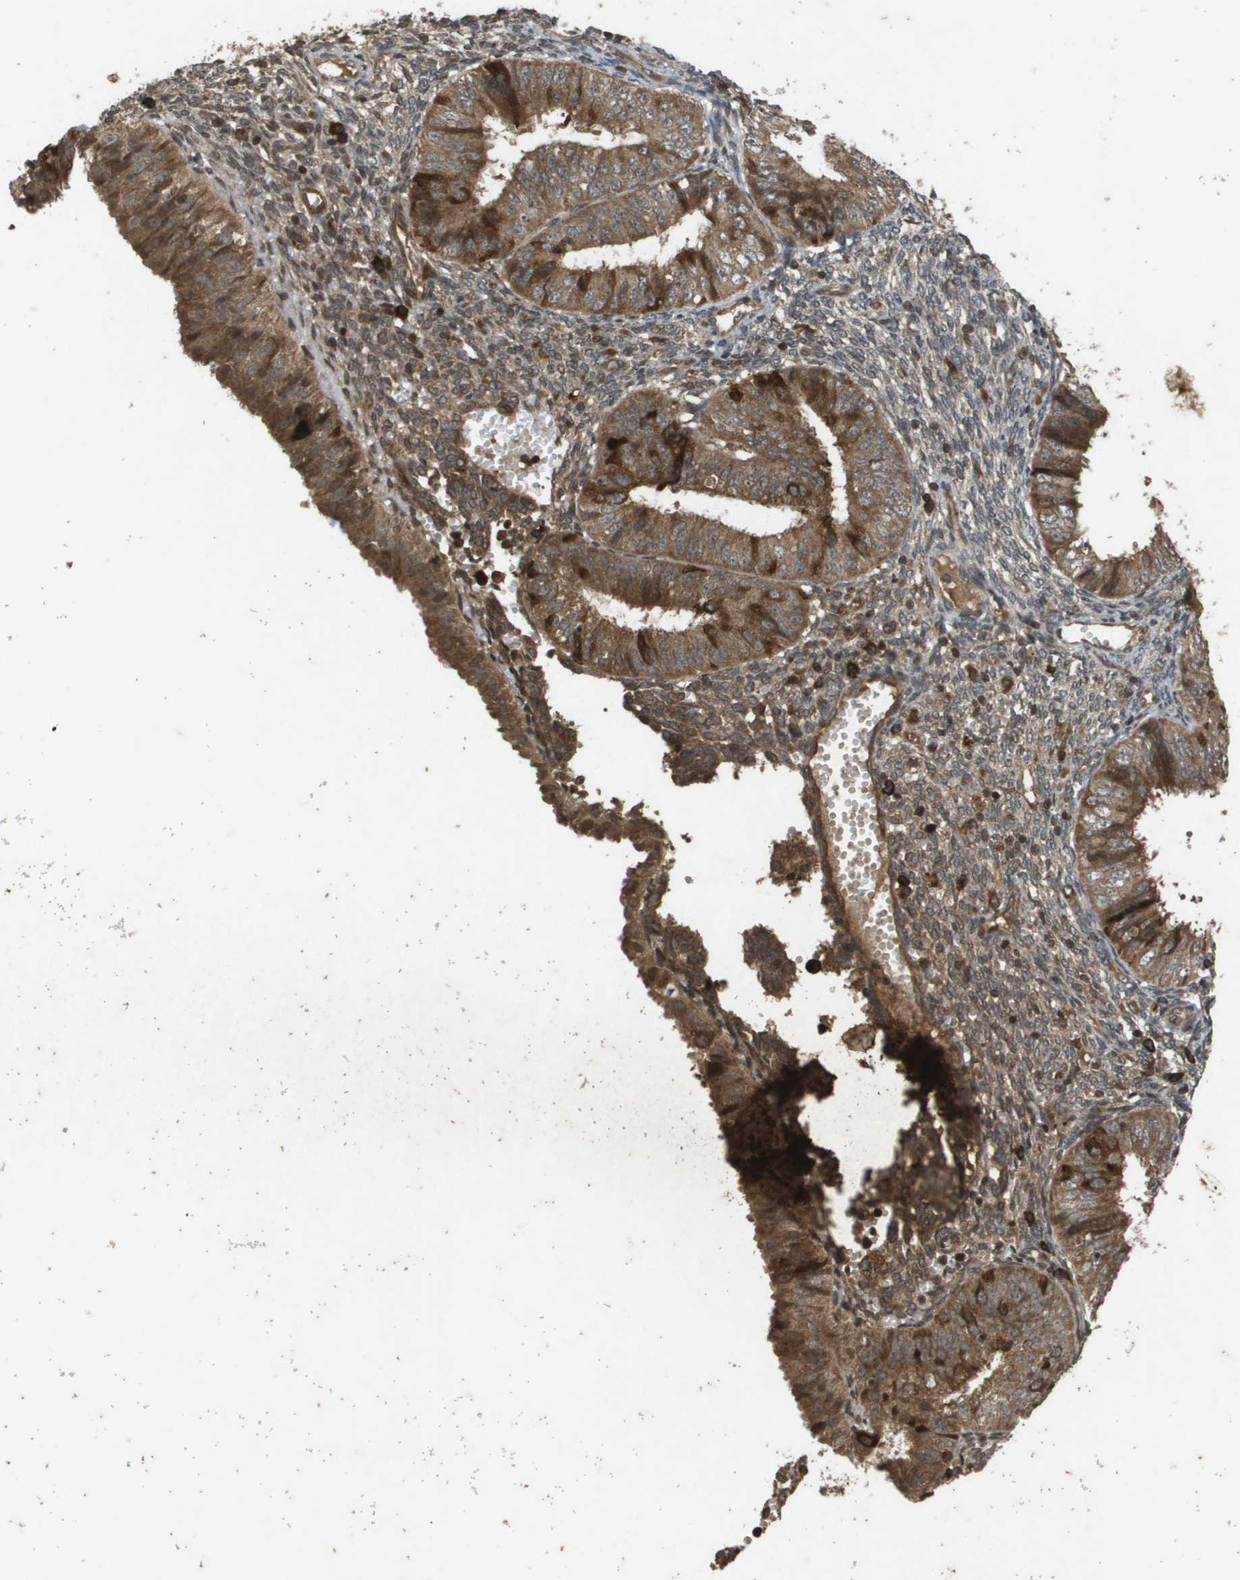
{"staining": {"intensity": "strong", "quantity": "25%-75%", "location": "cytoplasmic/membranous"}, "tissue": "endometrial cancer", "cell_type": "Tumor cells", "image_type": "cancer", "snomed": [{"axis": "morphology", "description": "Normal tissue, NOS"}, {"axis": "morphology", "description": "Adenocarcinoma, NOS"}, {"axis": "topography", "description": "Endometrium"}], "caption": "This is a micrograph of IHC staining of endometrial cancer (adenocarcinoma), which shows strong expression in the cytoplasmic/membranous of tumor cells.", "gene": "KIF11", "patient": {"sex": "female", "age": 53}}